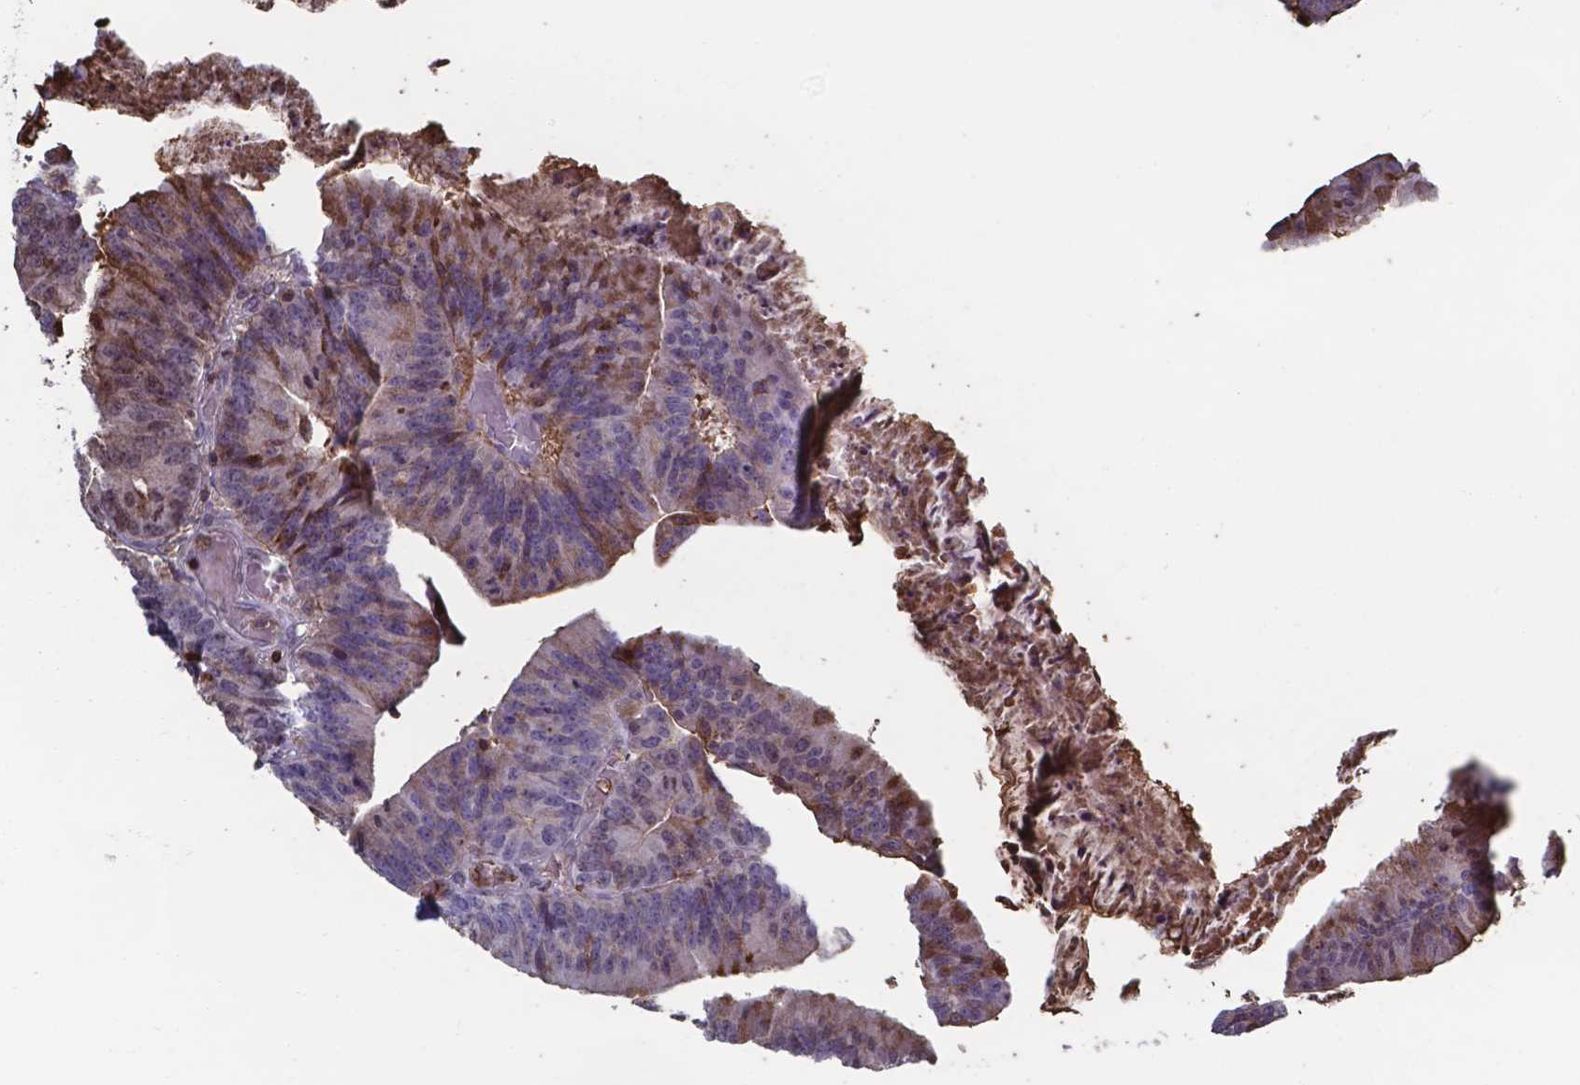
{"staining": {"intensity": "moderate", "quantity": "<25%", "location": "cytoplasmic/membranous"}, "tissue": "colorectal cancer", "cell_type": "Tumor cells", "image_type": "cancer", "snomed": [{"axis": "morphology", "description": "Adenocarcinoma, NOS"}, {"axis": "topography", "description": "Colon"}], "caption": "This is a photomicrograph of immunohistochemistry staining of colorectal cancer (adenocarcinoma), which shows moderate staining in the cytoplasmic/membranous of tumor cells.", "gene": "SERPINA1", "patient": {"sex": "female", "age": 78}}